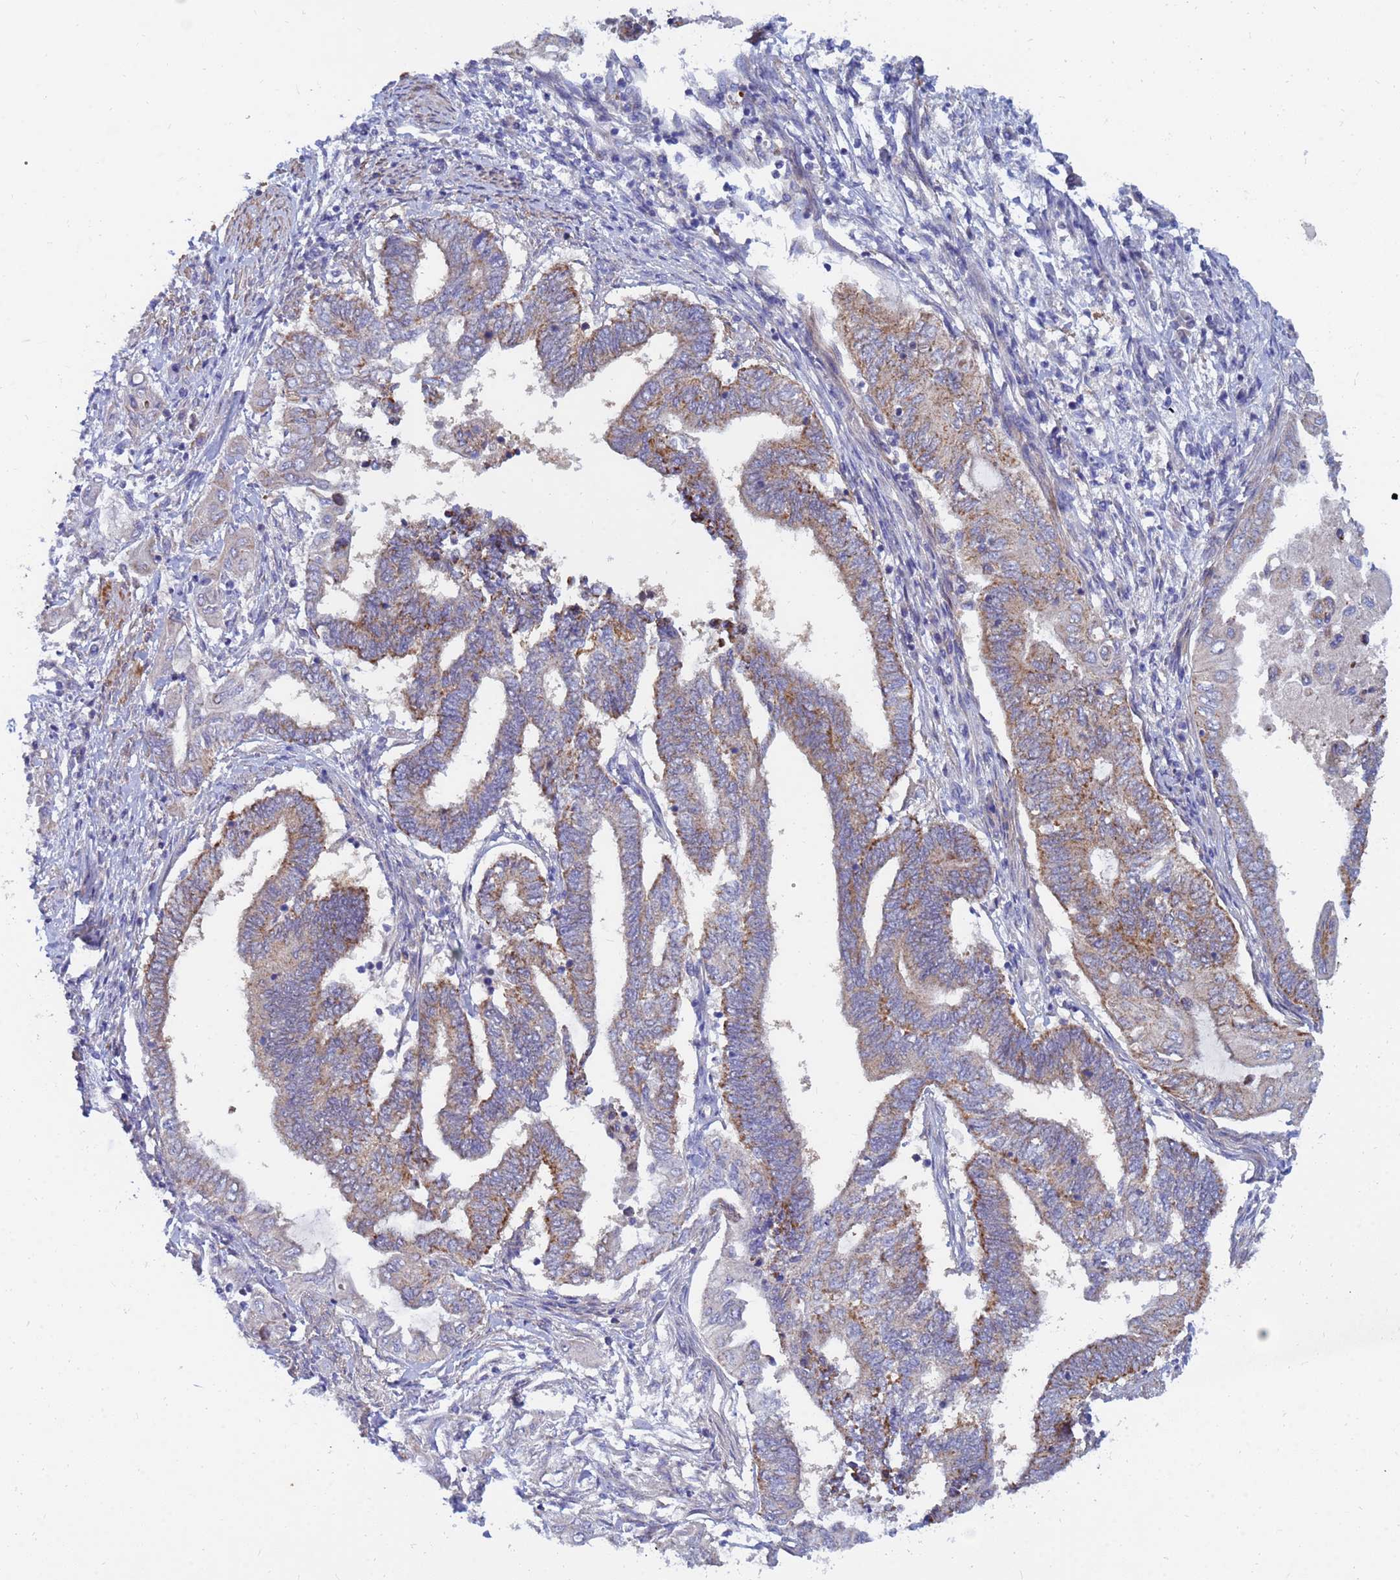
{"staining": {"intensity": "moderate", "quantity": ">75%", "location": "cytoplasmic/membranous"}, "tissue": "endometrial cancer", "cell_type": "Tumor cells", "image_type": "cancer", "snomed": [{"axis": "morphology", "description": "Adenocarcinoma, NOS"}, {"axis": "topography", "description": "Uterus"}, {"axis": "topography", "description": "Endometrium"}], "caption": "The micrograph shows immunohistochemical staining of endometrial cancer. There is moderate cytoplasmic/membranous positivity is identified in about >75% of tumor cells.", "gene": "SDR39U1", "patient": {"sex": "female", "age": 70}}